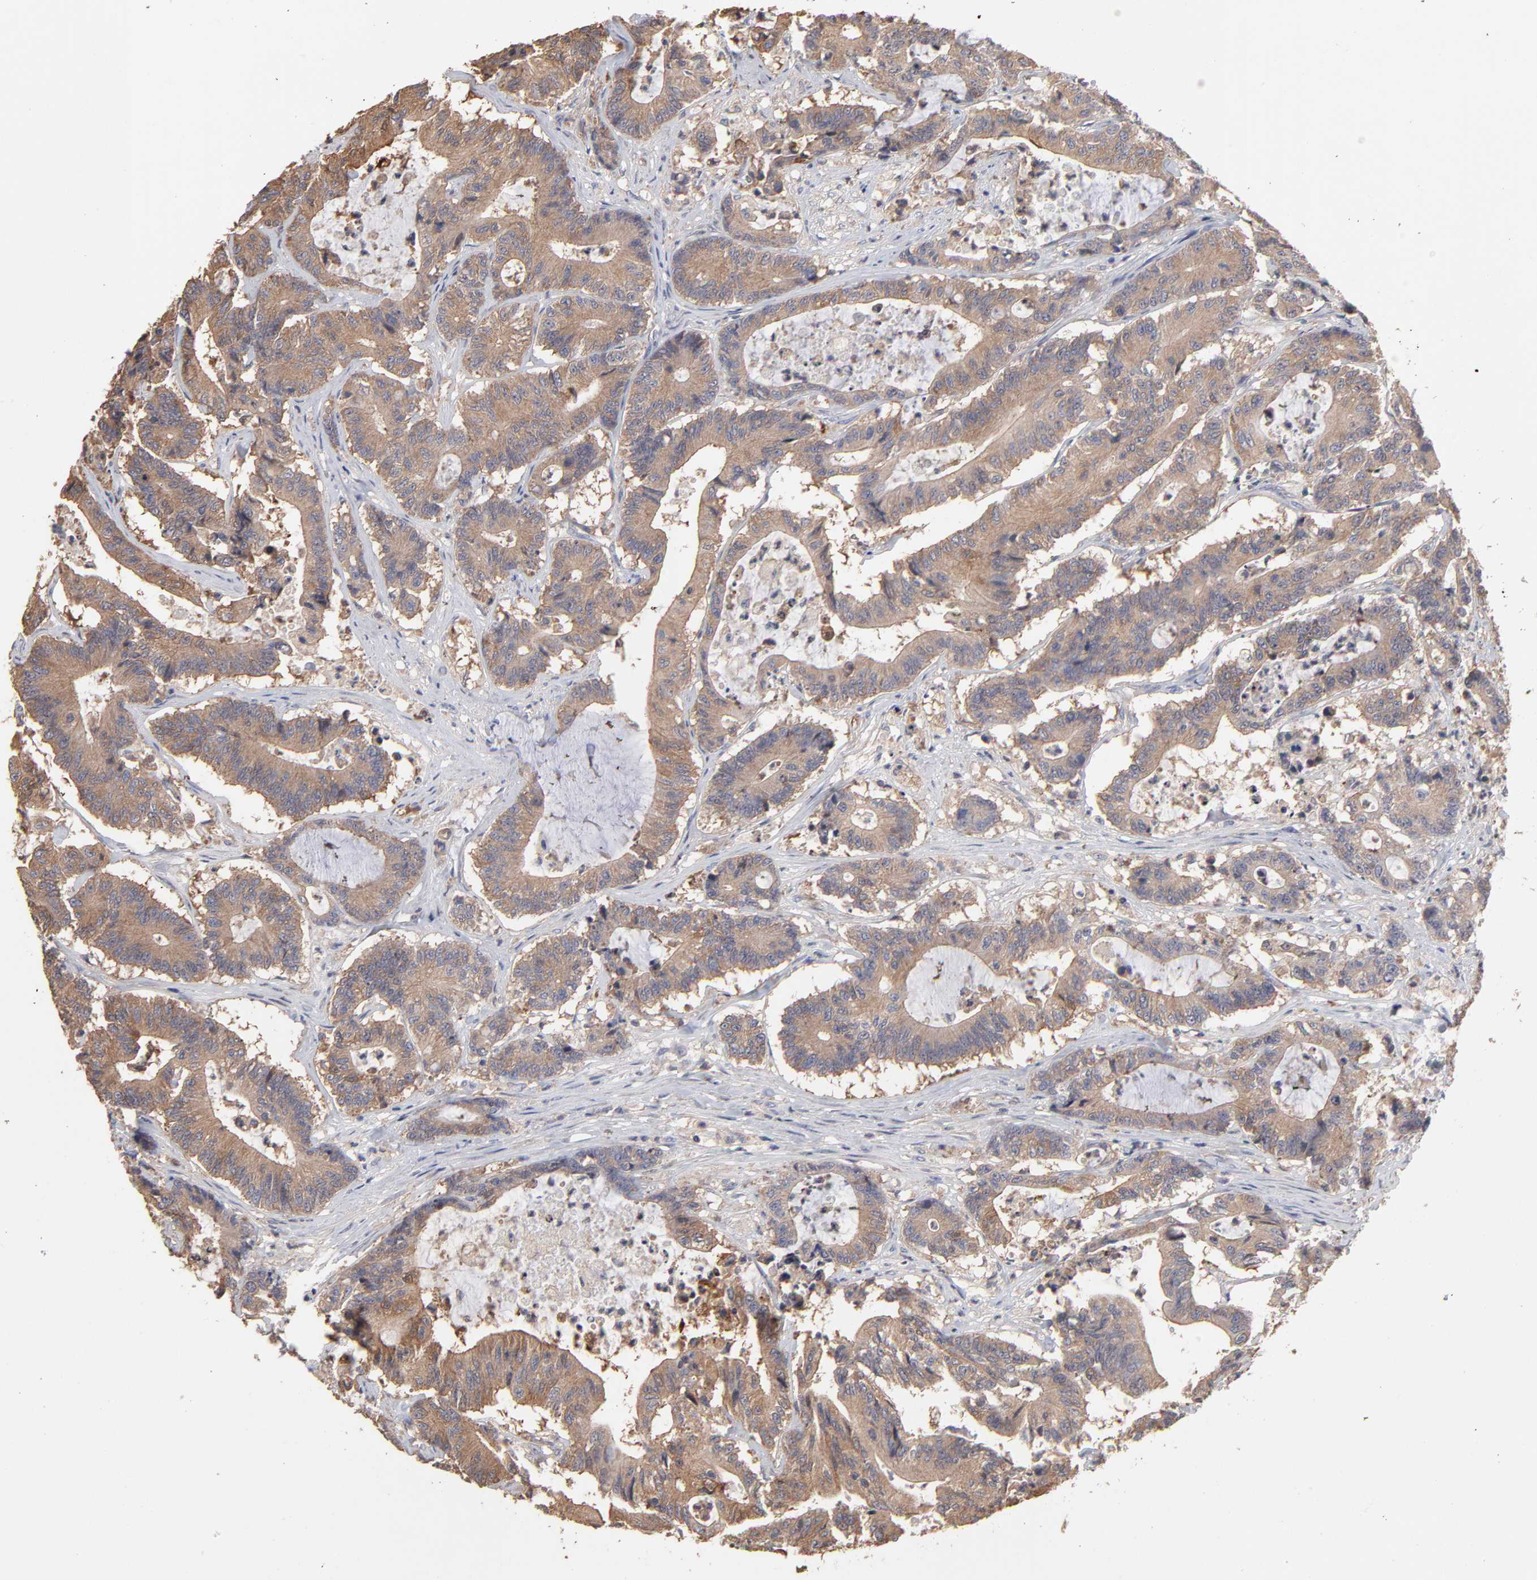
{"staining": {"intensity": "moderate", "quantity": ">75%", "location": "cytoplasmic/membranous"}, "tissue": "colorectal cancer", "cell_type": "Tumor cells", "image_type": "cancer", "snomed": [{"axis": "morphology", "description": "Adenocarcinoma, NOS"}, {"axis": "topography", "description": "Colon"}], "caption": "A photomicrograph of human colorectal cancer stained for a protein exhibits moderate cytoplasmic/membranous brown staining in tumor cells.", "gene": "TANGO2", "patient": {"sex": "female", "age": 84}}